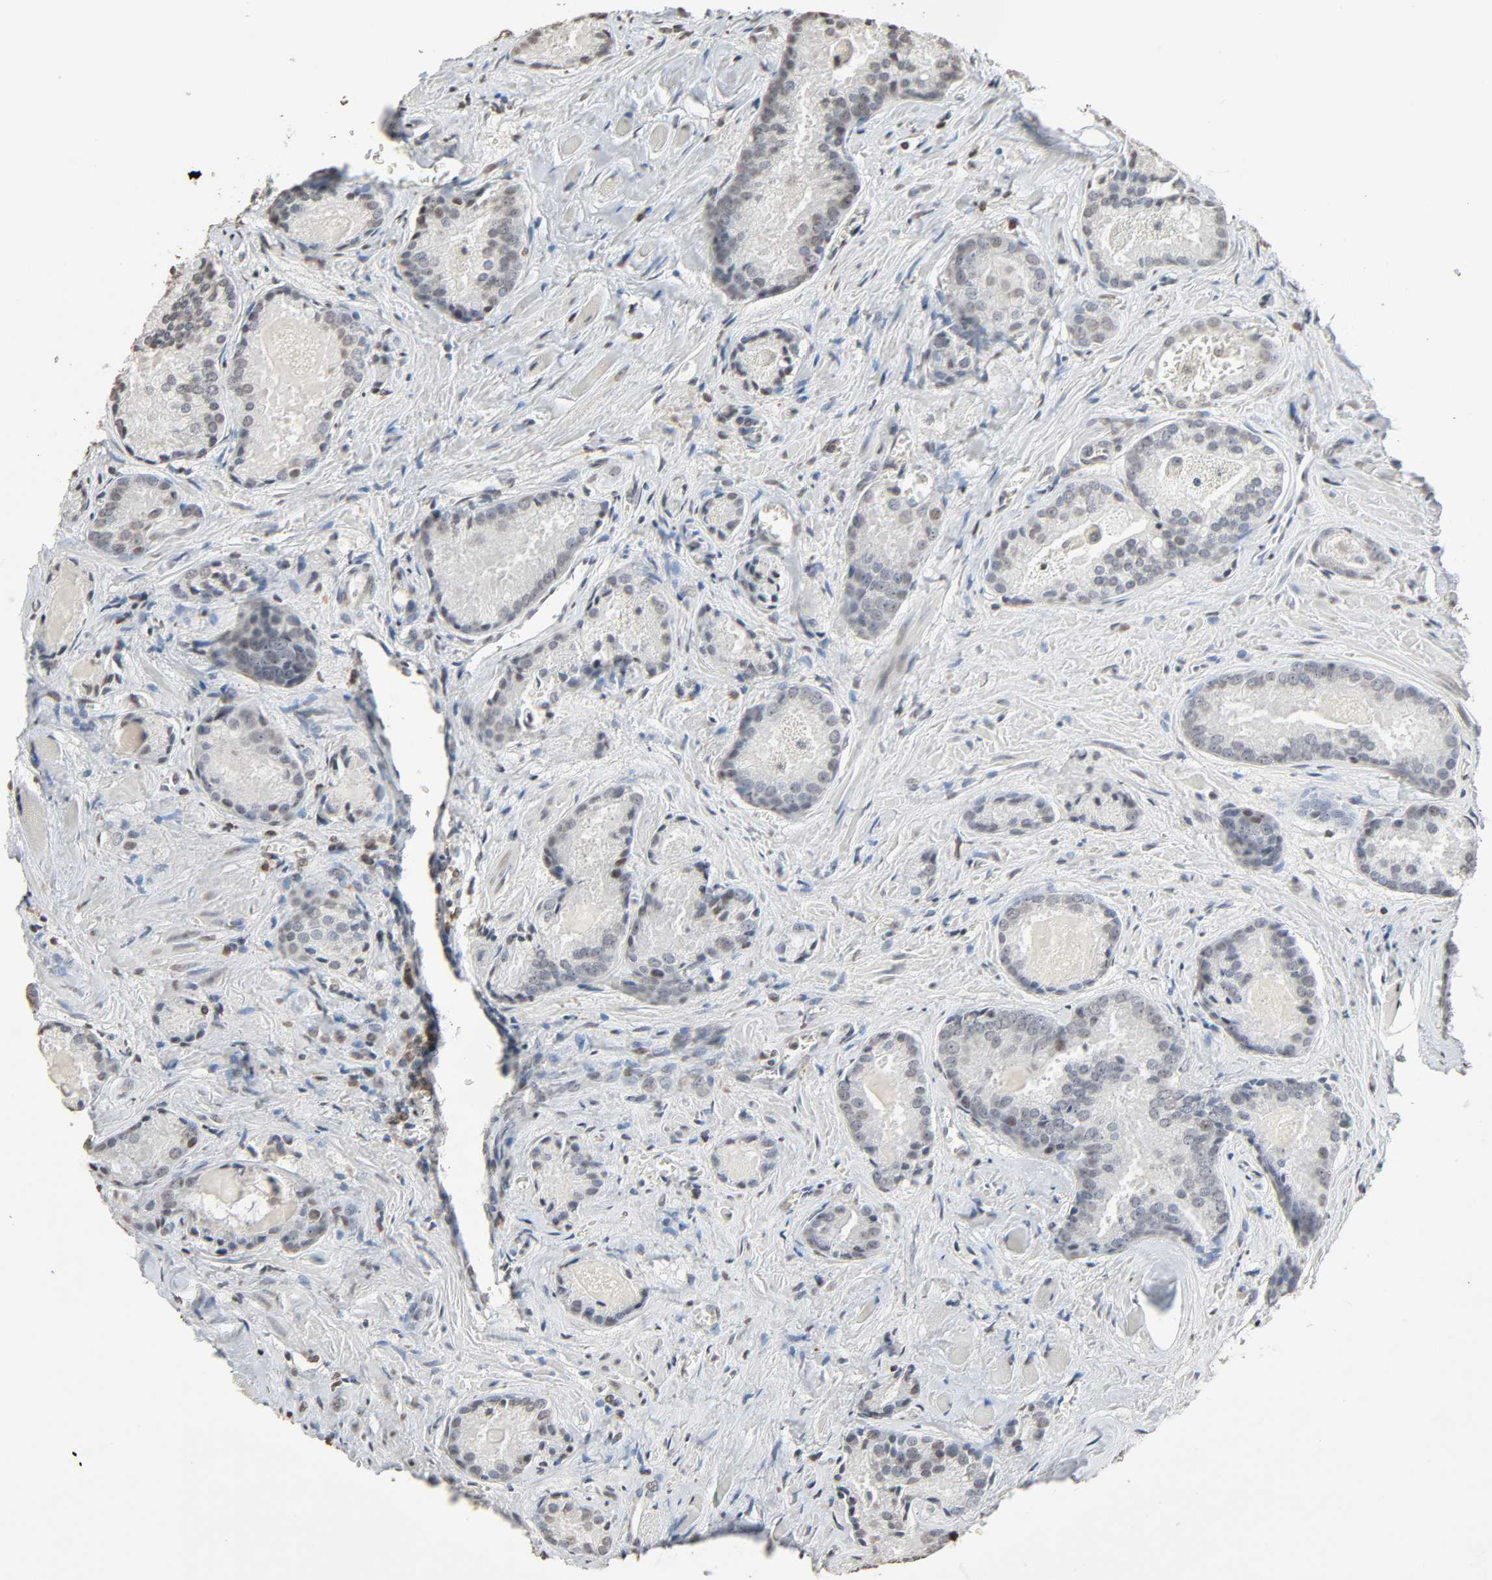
{"staining": {"intensity": "negative", "quantity": "none", "location": "none"}, "tissue": "prostate cancer", "cell_type": "Tumor cells", "image_type": "cancer", "snomed": [{"axis": "morphology", "description": "Adenocarcinoma, Low grade"}, {"axis": "topography", "description": "Prostate"}], "caption": "There is no significant positivity in tumor cells of low-grade adenocarcinoma (prostate).", "gene": "STK4", "patient": {"sex": "male", "age": 64}}